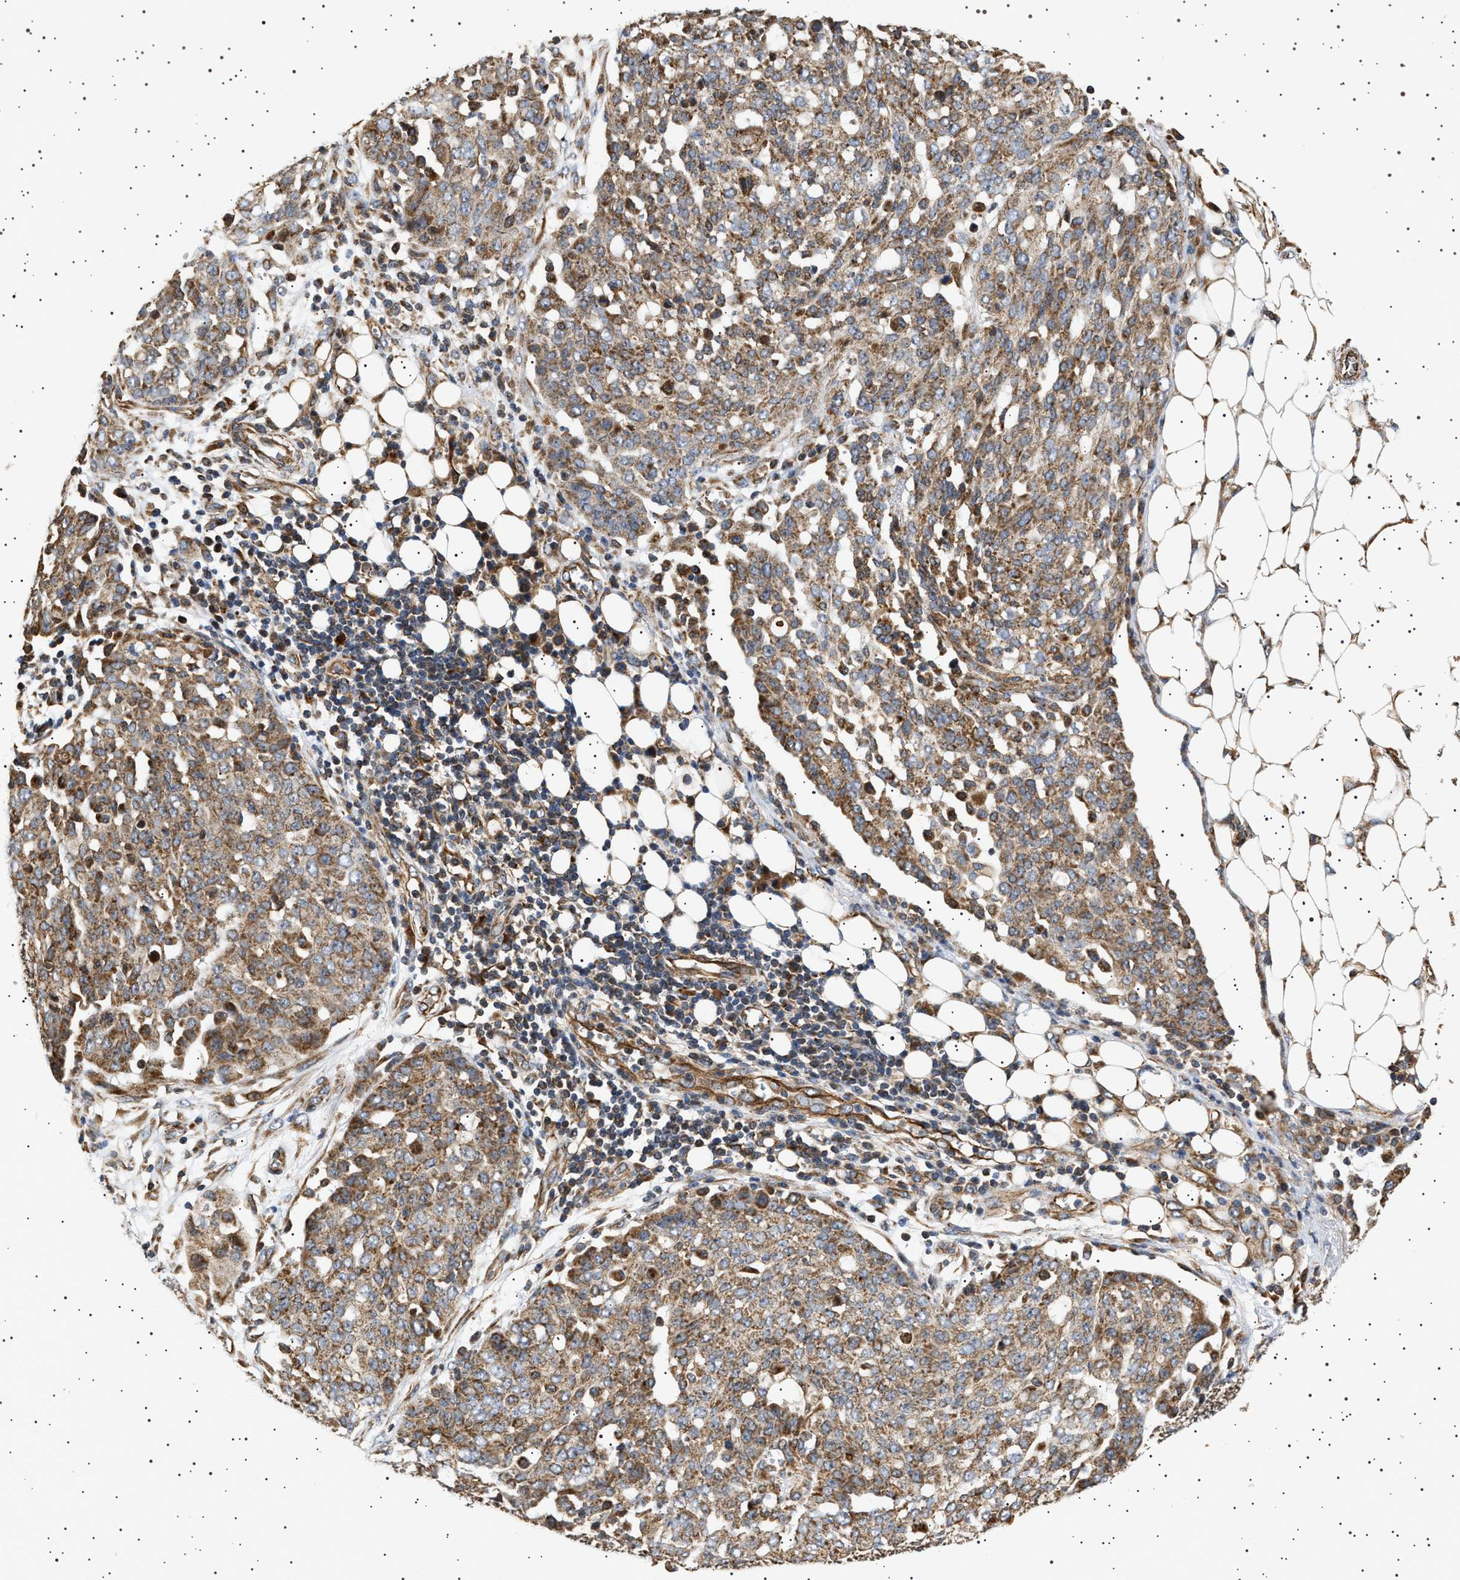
{"staining": {"intensity": "moderate", "quantity": ">75%", "location": "cytoplasmic/membranous"}, "tissue": "ovarian cancer", "cell_type": "Tumor cells", "image_type": "cancer", "snomed": [{"axis": "morphology", "description": "Cystadenocarcinoma, serous, NOS"}, {"axis": "topography", "description": "Soft tissue"}, {"axis": "topography", "description": "Ovary"}], "caption": "This histopathology image reveals ovarian cancer stained with immunohistochemistry (IHC) to label a protein in brown. The cytoplasmic/membranous of tumor cells show moderate positivity for the protein. Nuclei are counter-stained blue.", "gene": "TRUB2", "patient": {"sex": "female", "age": 57}}